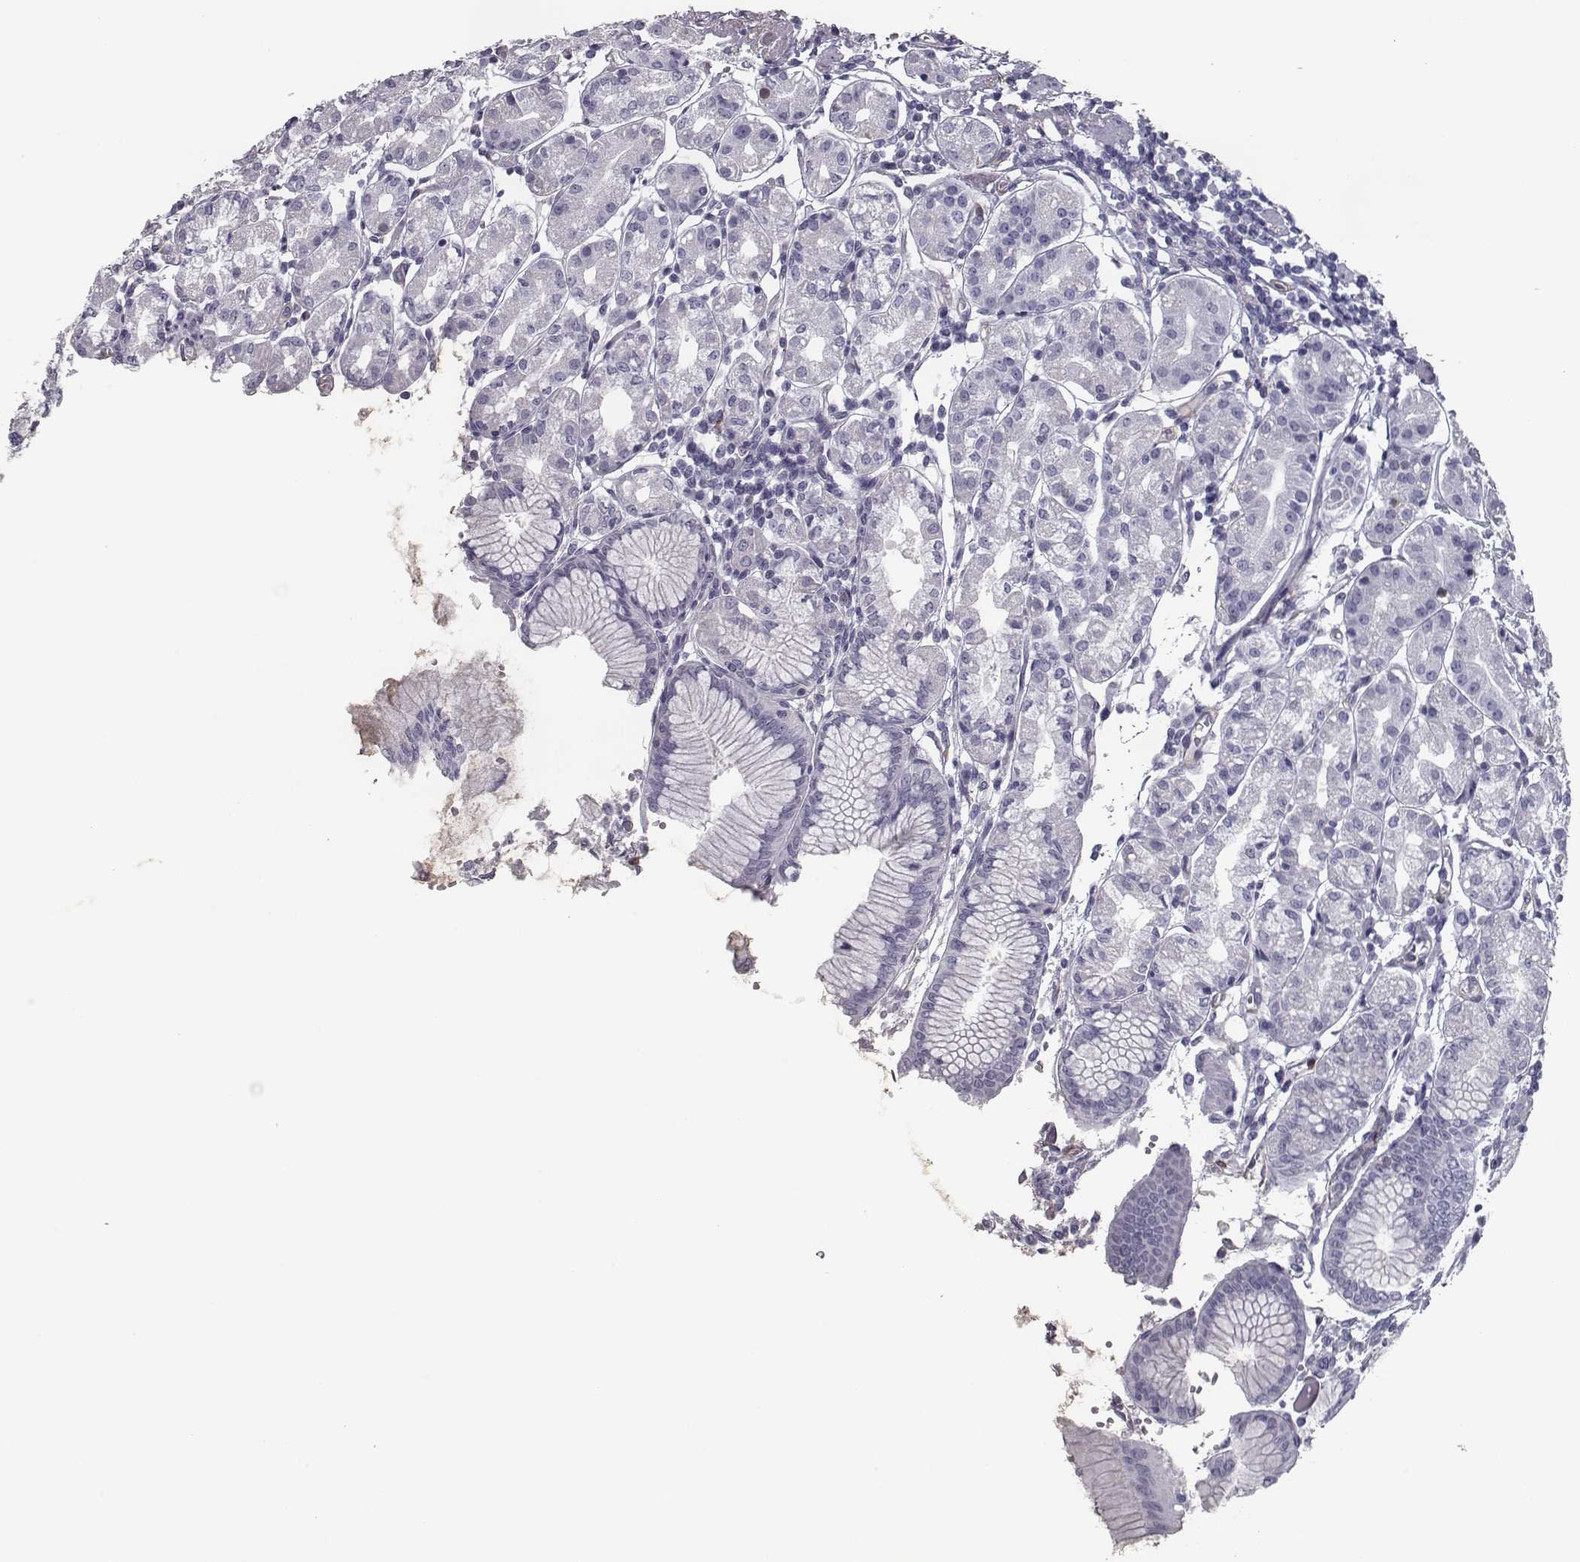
{"staining": {"intensity": "negative", "quantity": "none", "location": "none"}, "tissue": "stomach", "cell_type": "Glandular cells", "image_type": "normal", "snomed": [{"axis": "morphology", "description": "Normal tissue, NOS"}, {"axis": "topography", "description": "Skeletal muscle"}, {"axis": "topography", "description": "Stomach"}], "caption": "This histopathology image is of benign stomach stained with immunohistochemistry (IHC) to label a protein in brown with the nuclei are counter-stained blue. There is no positivity in glandular cells. Brightfield microscopy of immunohistochemistry stained with DAB (3,3'-diaminobenzidine) (brown) and hematoxylin (blue), captured at high magnification.", "gene": "ISYNA1", "patient": {"sex": "female", "age": 57}}